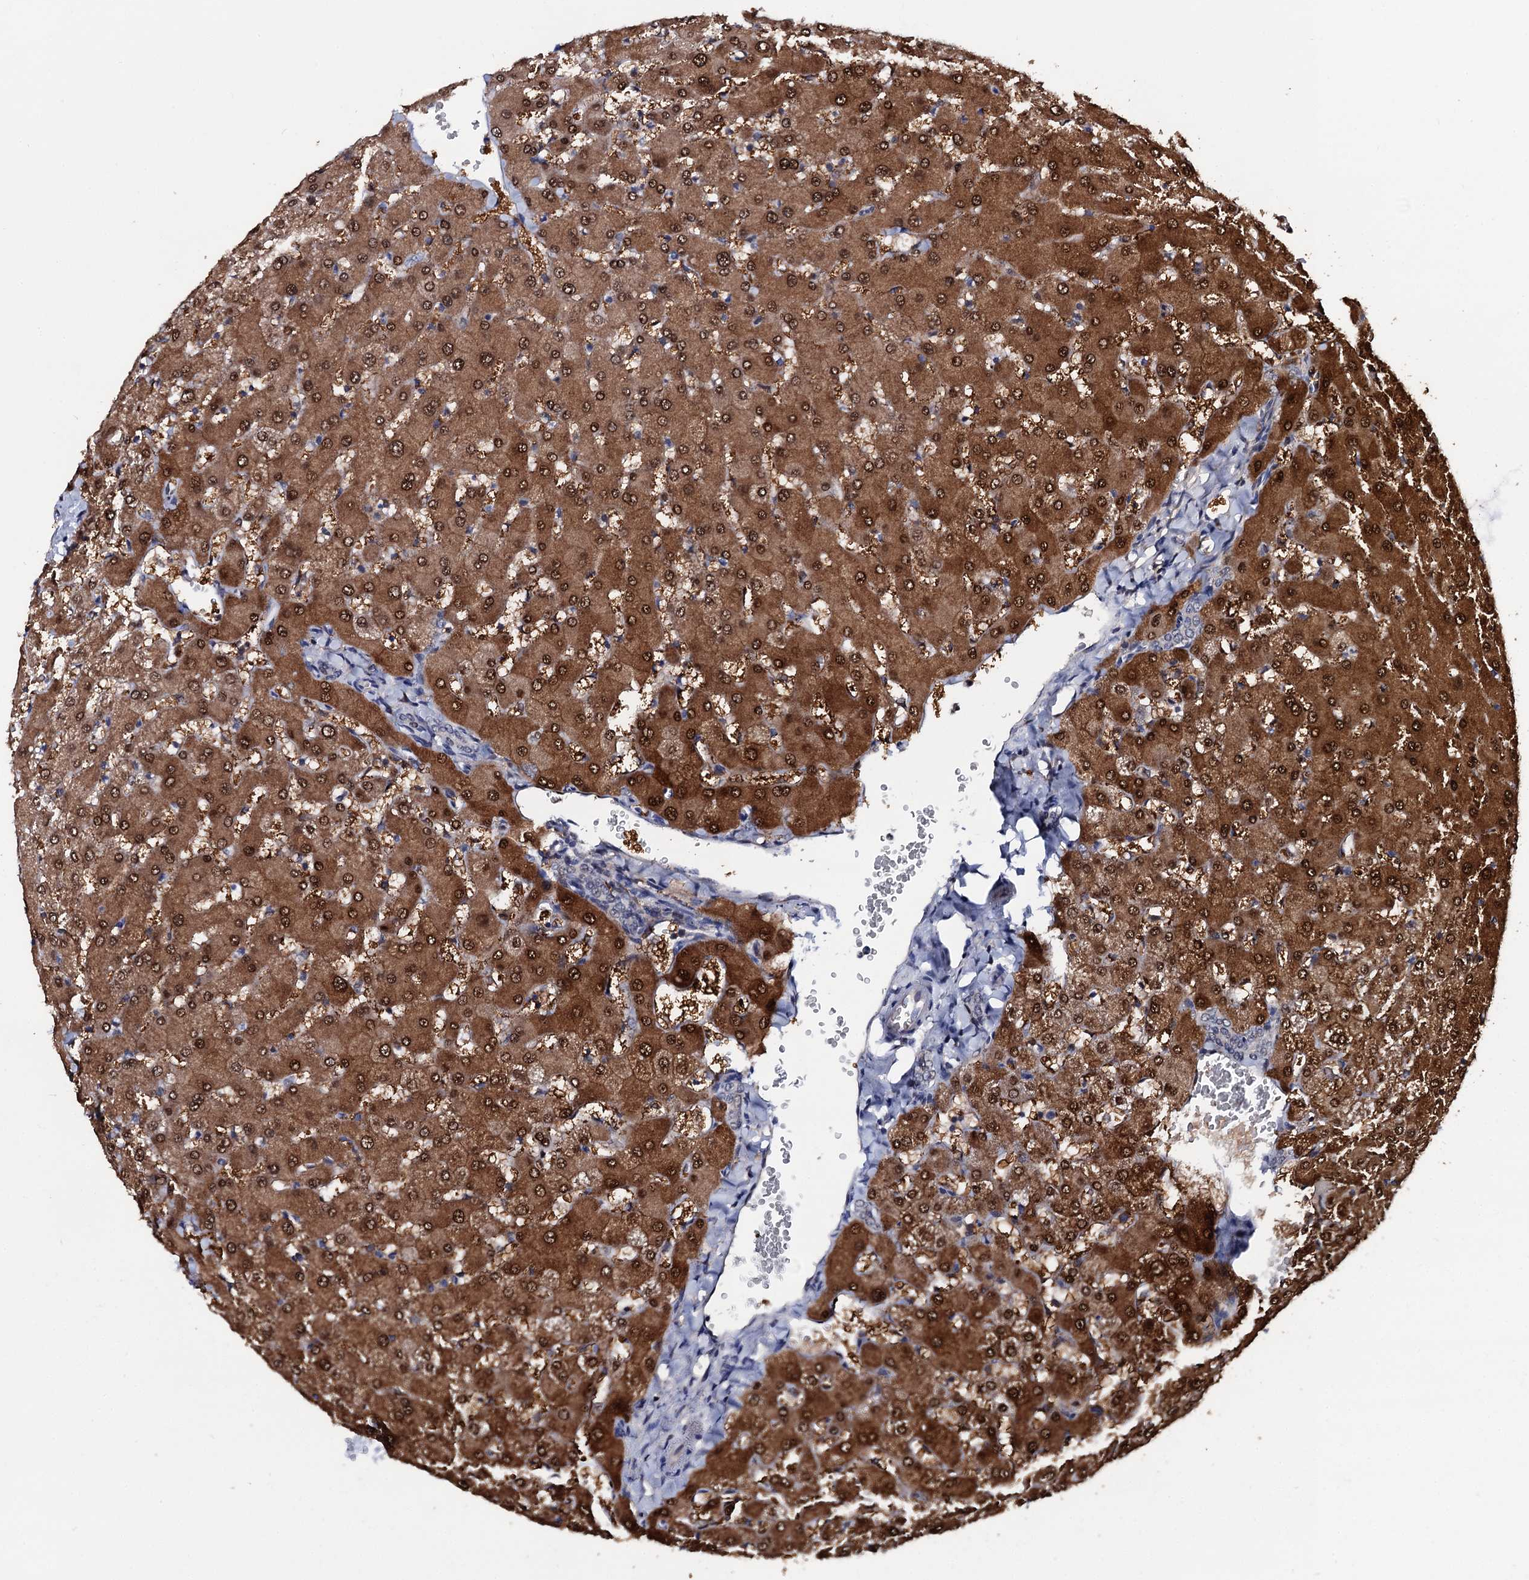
{"staining": {"intensity": "negative", "quantity": "none", "location": "none"}, "tissue": "liver", "cell_type": "Cholangiocytes", "image_type": "normal", "snomed": [{"axis": "morphology", "description": "Normal tissue, NOS"}, {"axis": "topography", "description": "Liver"}], "caption": "Immunohistochemistry (IHC) micrograph of normal liver: liver stained with DAB (3,3'-diaminobenzidine) demonstrates no significant protein positivity in cholangiocytes.", "gene": "PTCD3", "patient": {"sex": "female", "age": 63}}